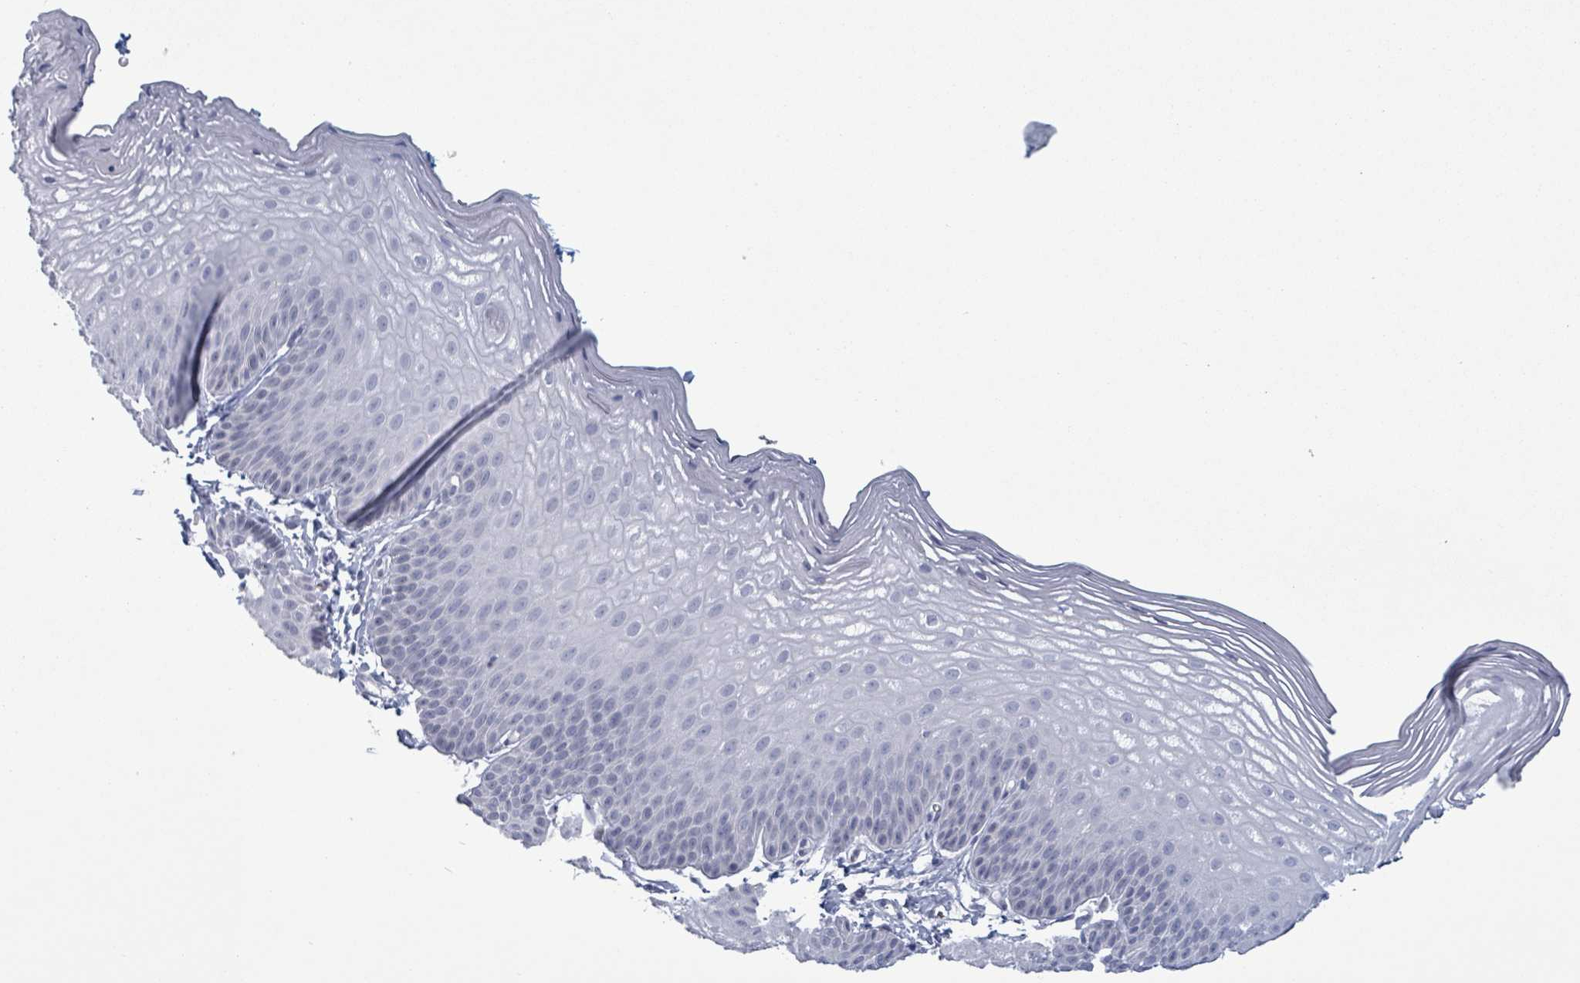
{"staining": {"intensity": "negative", "quantity": "none", "location": "none"}, "tissue": "skin", "cell_type": "Epidermal cells", "image_type": "normal", "snomed": [{"axis": "morphology", "description": "Normal tissue, NOS"}, {"axis": "morphology", "description": "Hemorrhoids"}, {"axis": "morphology", "description": "Inflammation, NOS"}, {"axis": "topography", "description": "Anal"}], "caption": "Immunohistochemistry (IHC) micrograph of benign skin: skin stained with DAB (3,3'-diaminobenzidine) shows no significant protein positivity in epidermal cells. (Brightfield microscopy of DAB immunohistochemistry at high magnification).", "gene": "ZNF771", "patient": {"sex": "male", "age": 60}}